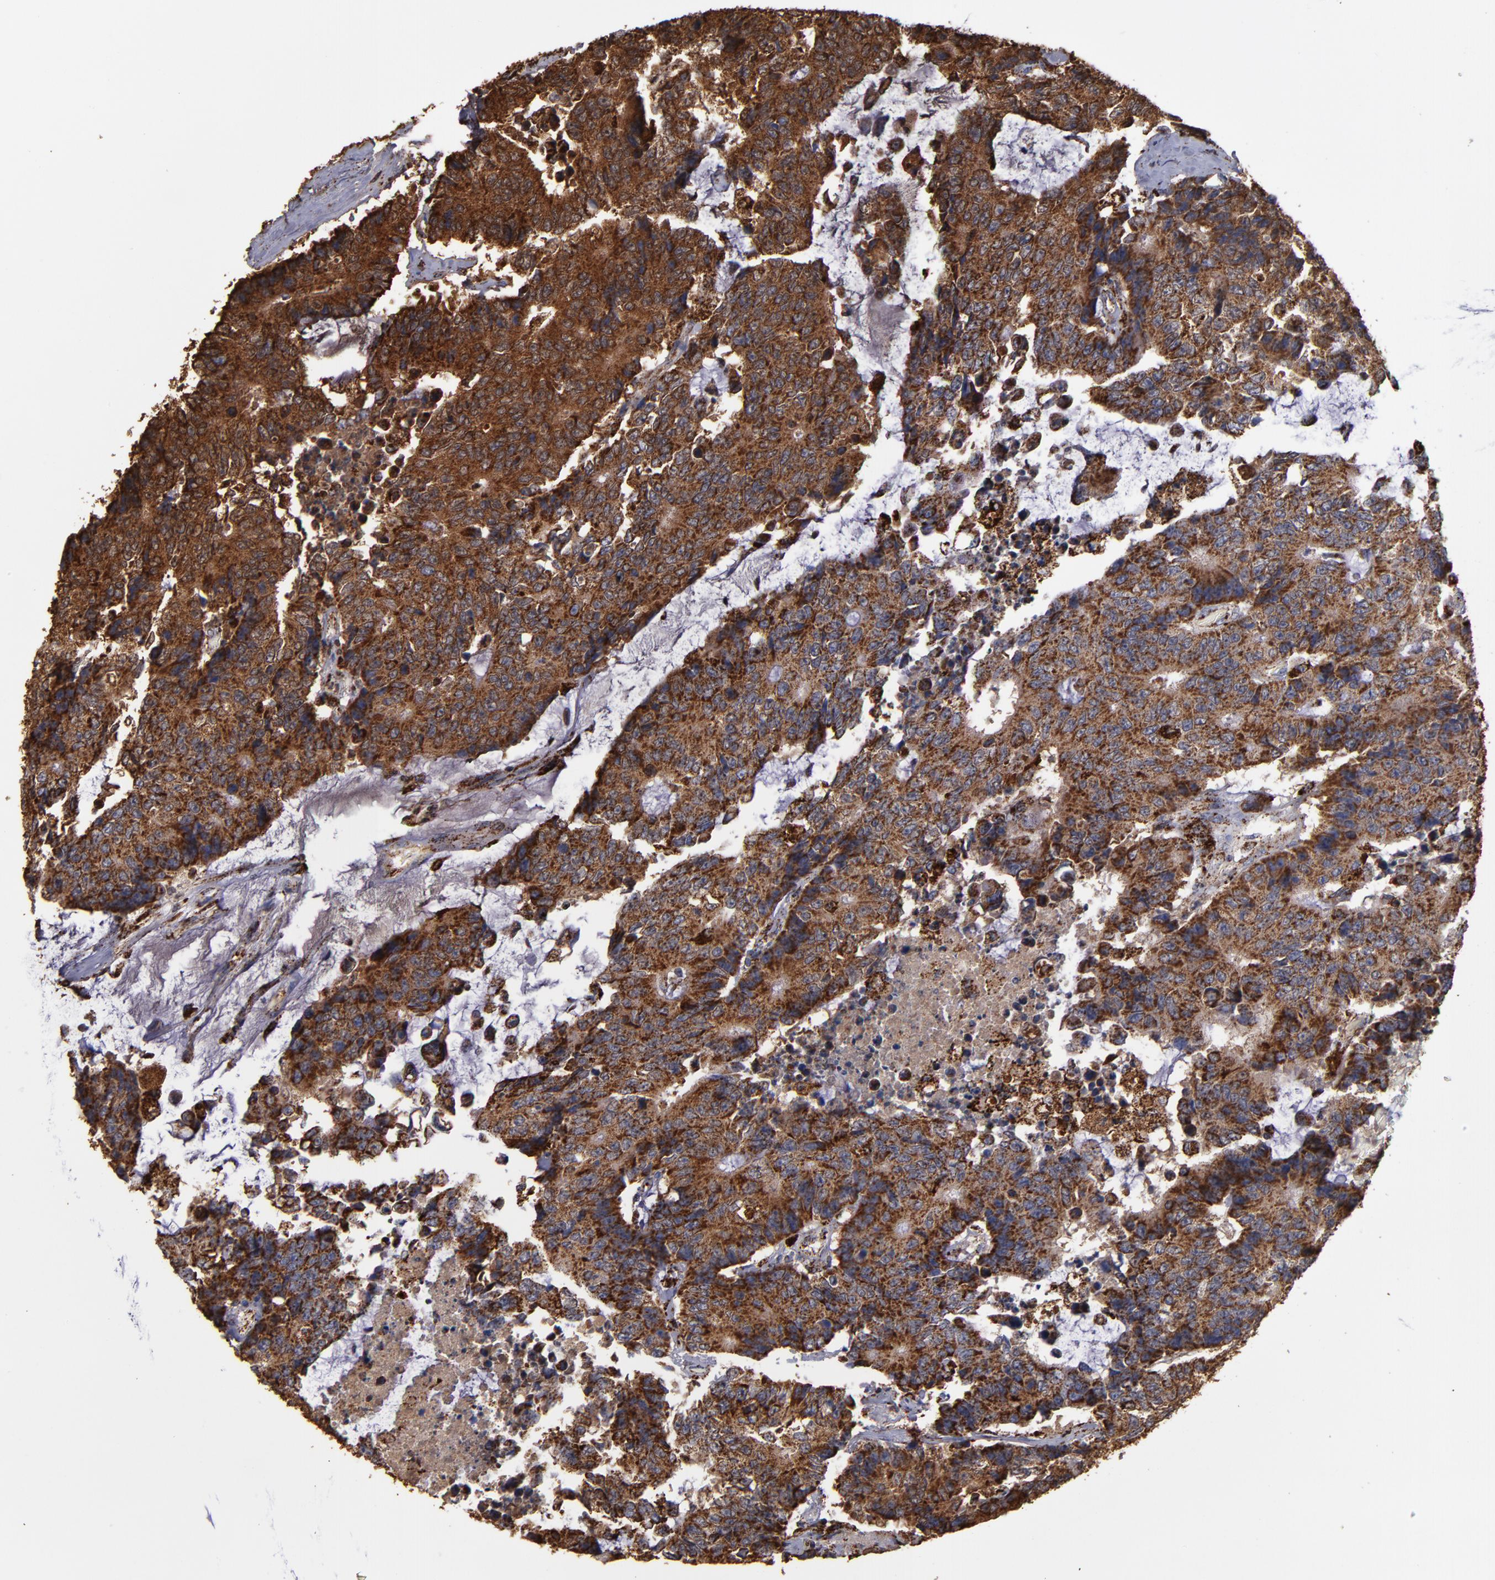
{"staining": {"intensity": "strong", "quantity": ">75%", "location": "cytoplasmic/membranous"}, "tissue": "colorectal cancer", "cell_type": "Tumor cells", "image_type": "cancer", "snomed": [{"axis": "morphology", "description": "Adenocarcinoma, NOS"}, {"axis": "topography", "description": "Colon"}], "caption": "Protein expression analysis of human colorectal cancer reveals strong cytoplasmic/membranous expression in about >75% of tumor cells. (Stains: DAB in brown, nuclei in blue, Microscopy: brightfield microscopy at high magnification).", "gene": "SOD2", "patient": {"sex": "female", "age": 86}}